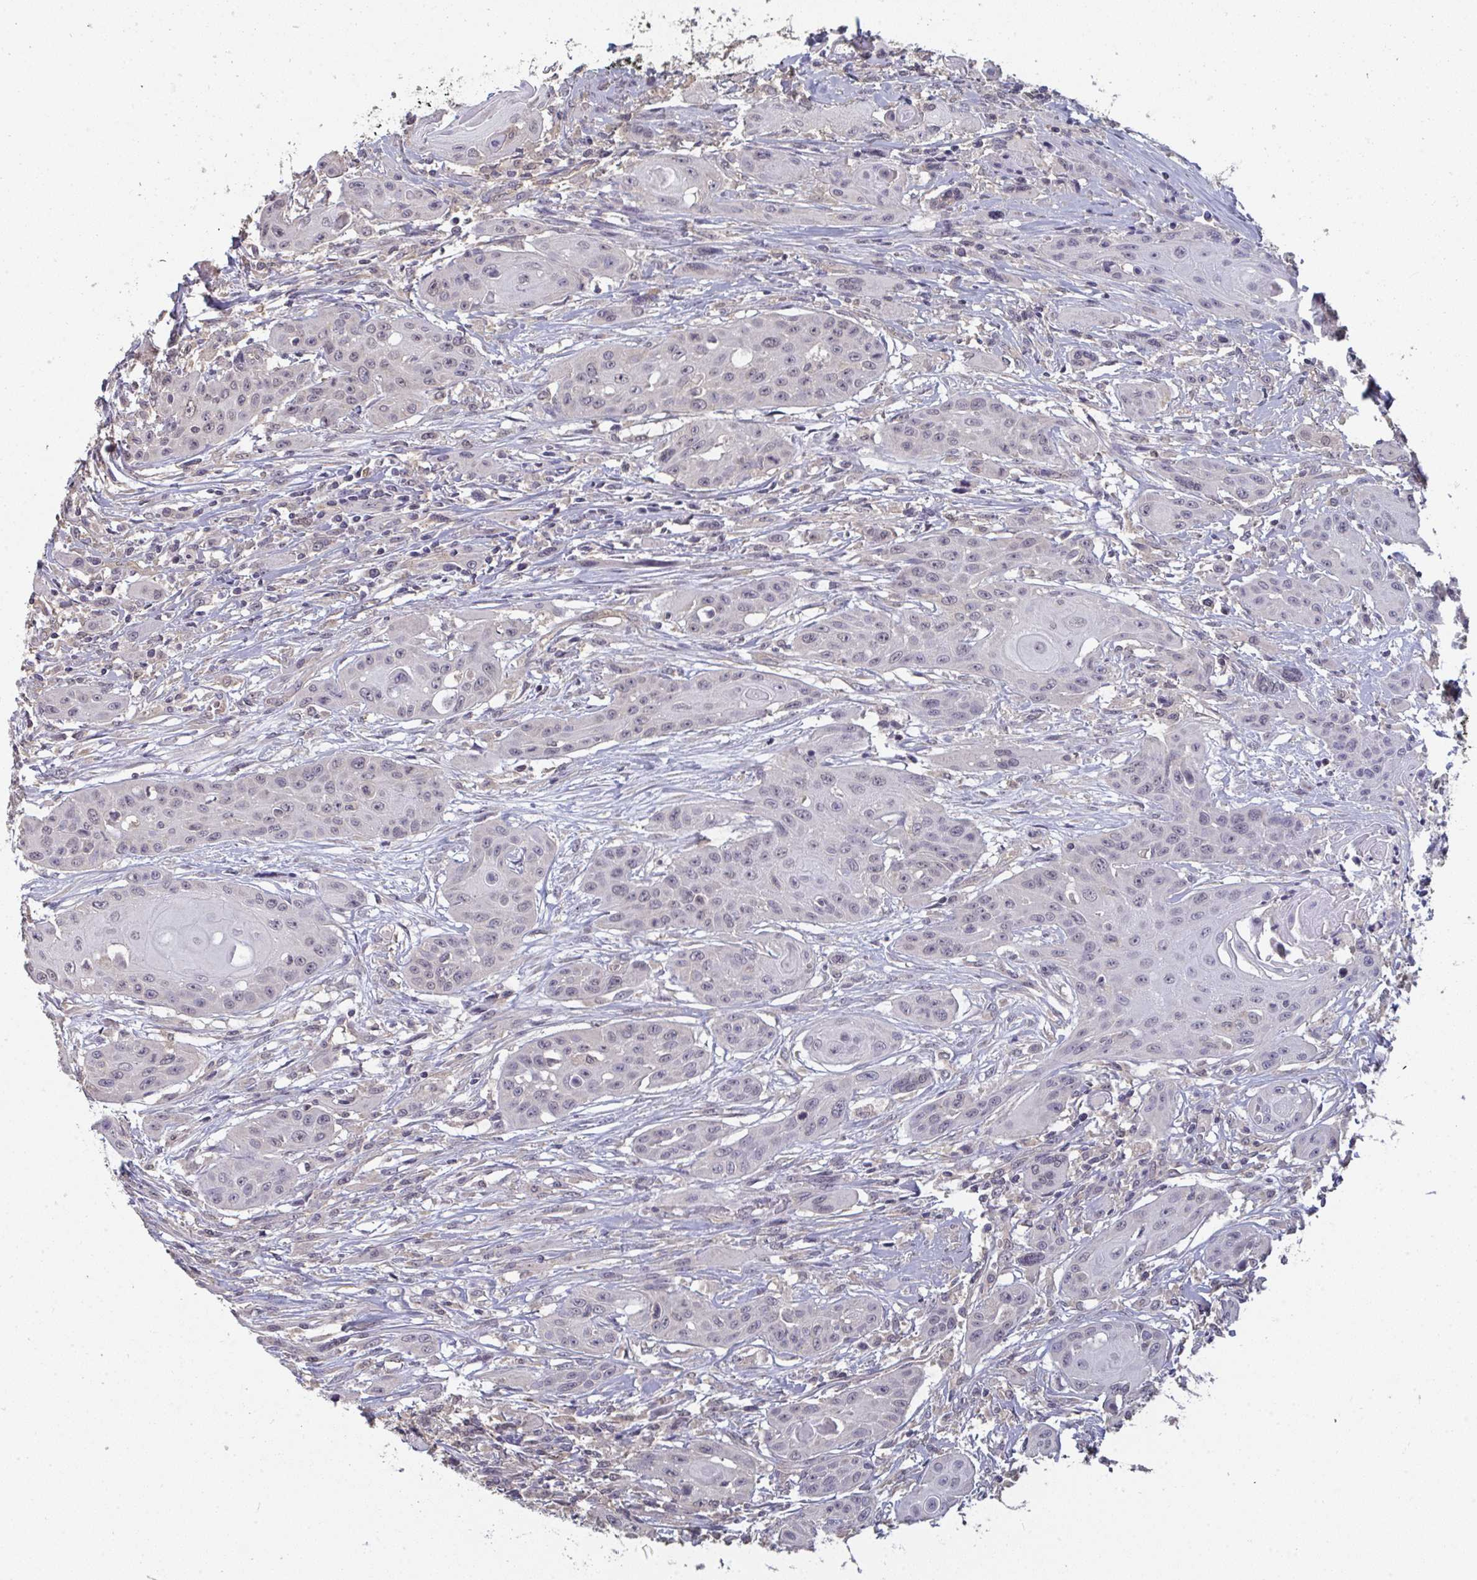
{"staining": {"intensity": "negative", "quantity": "none", "location": "none"}, "tissue": "head and neck cancer", "cell_type": "Tumor cells", "image_type": "cancer", "snomed": [{"axis": "morphology", "description": "Squamous cell carcinoma, NOS"}, {"axis": "topography", "description": "Oral tissue"}, {"axis": "topography", "description": "Head-Neck"}, {"axis": "topography", "description": "Neck, NOS"}], "caption": "This photomicrograph is of squamous cell carcinoma (head and neck) stained with IHC to label a protein in brown with the nuclei are counter-stained blue. There is no expression in tumor cells.", "gene": "LIX1", "patient": {"sex": "female", "age": 55}}